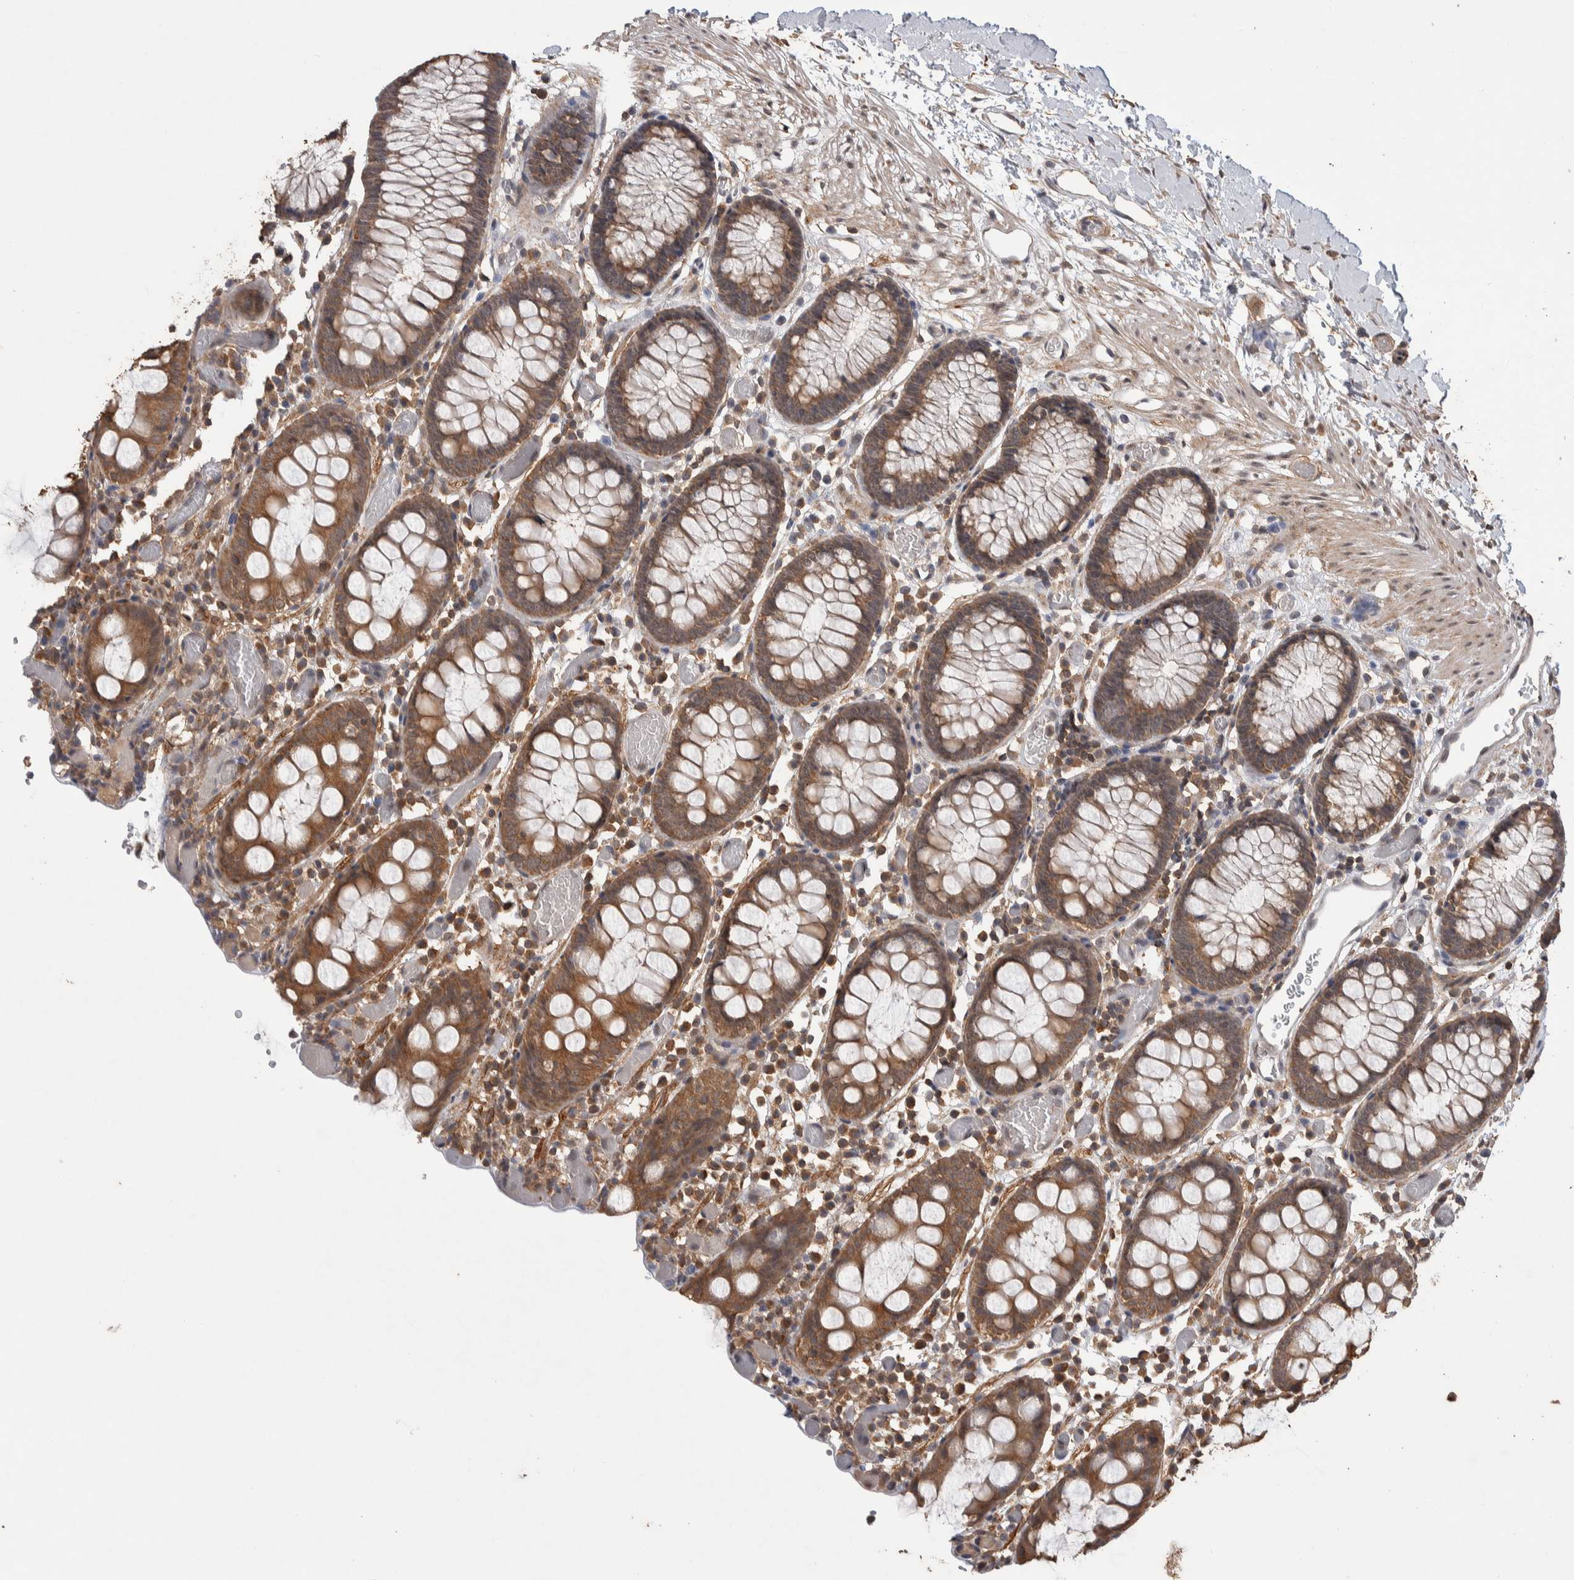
{"staining": {"intensity": "weak", "quantity": "25%-75%", "location": "cytoplasmic/membranous"}, "tissue": "colon", "cell_type": "Endothelial cells", "image_type": "normal", "snomed": [{"axis": "morphology", "description": "Normal tissue, NOS"}, {"axis": "topography", "description": "Colon"}], "caption": "There is low levels of weak cytoplasmic/membranous positivity in endothelial cells of normal colon, as demonstrated by immunohistochemical staining (brown color).", "gene": "DVL2", "patient": {"sex": "male", "age": 14}}